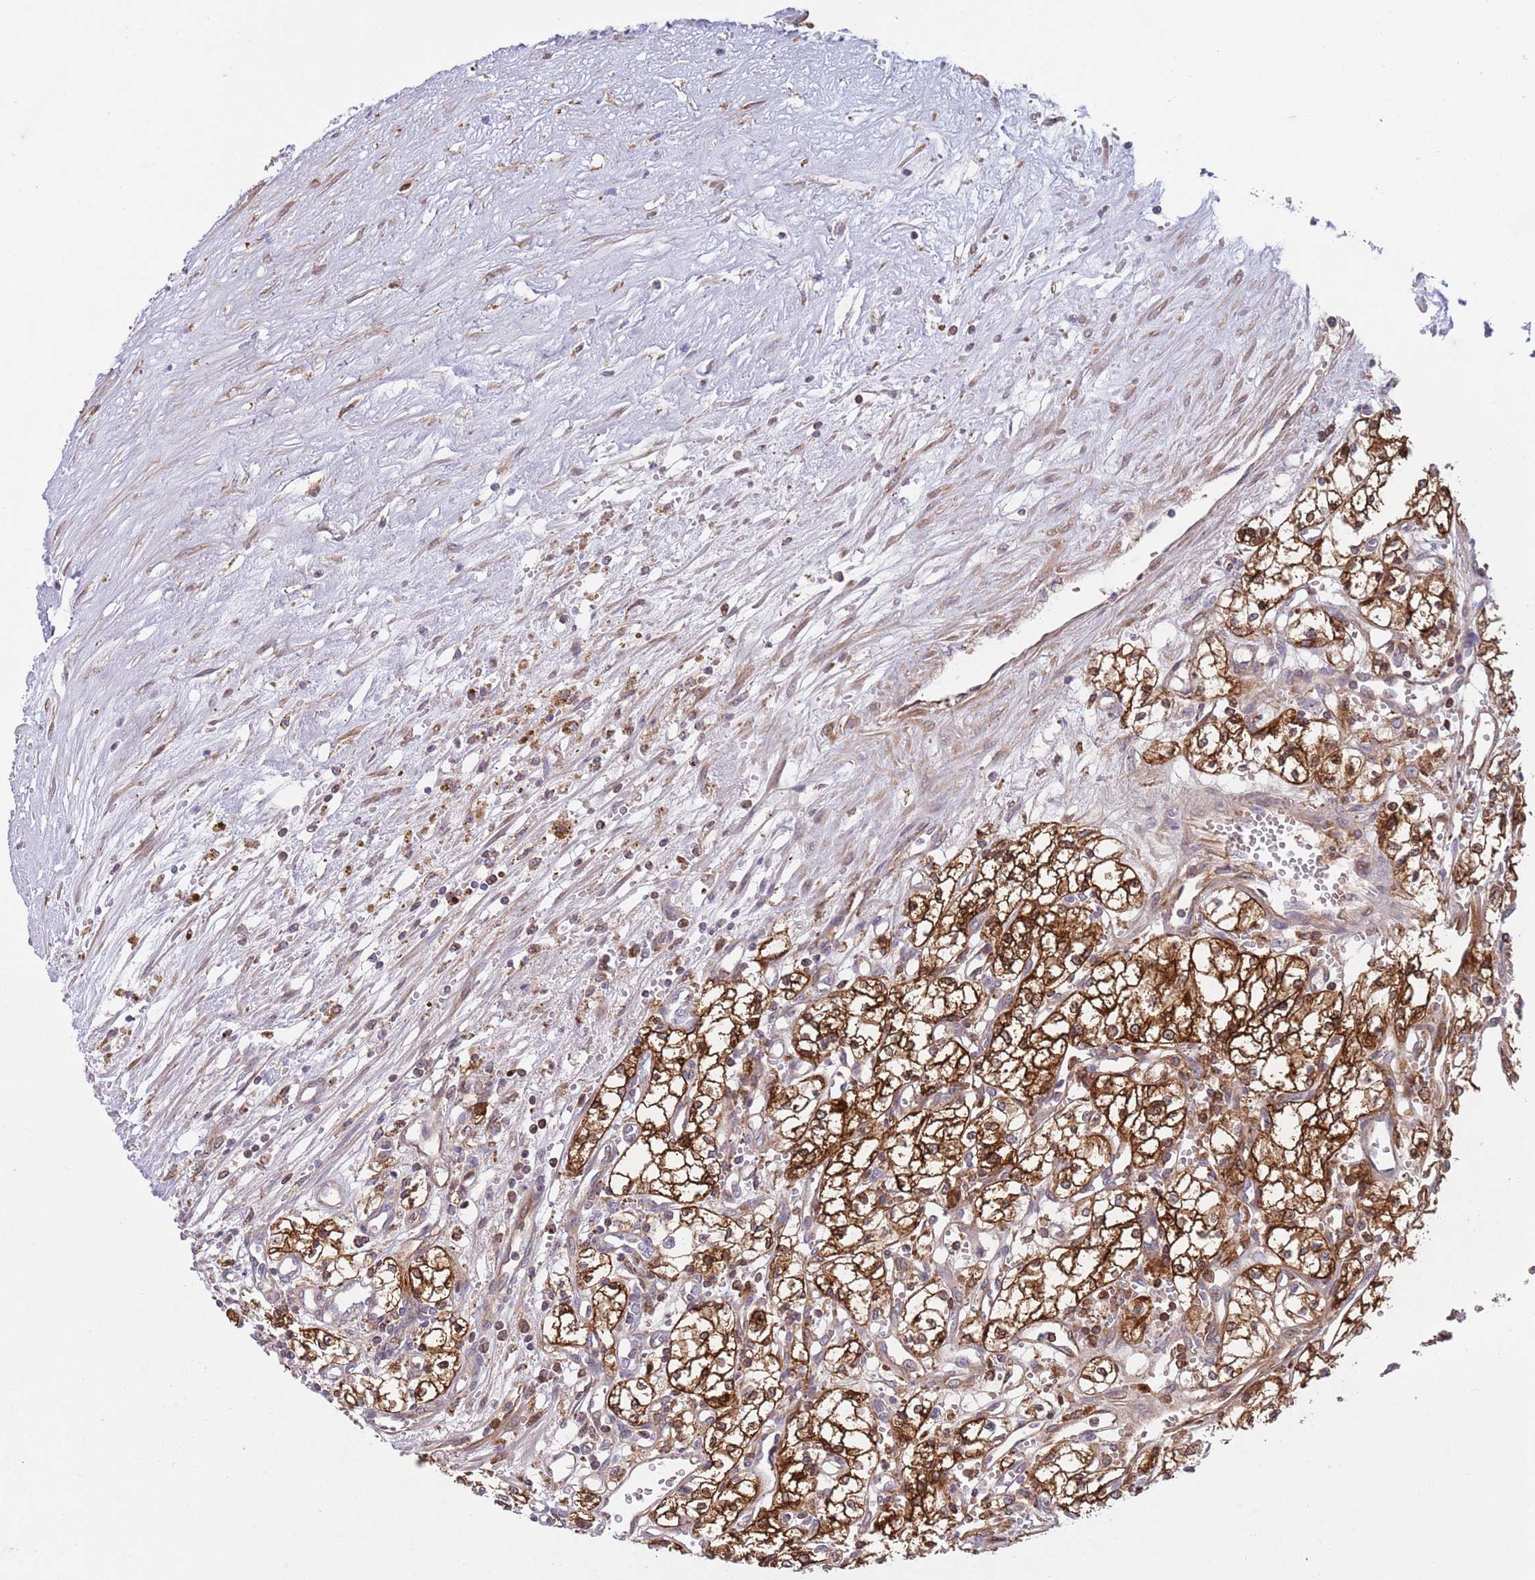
{"staining": {"intensity": "strong", "quantity": ">75%", "location": "cytoplasmic/membranous"}, "tissue": "renal cancer", "cell_type": "Tumor cells", "image_type": "cancer", "snomed": [{"axis": "morphology", "description": "Adenocarcinoma, NOS"}, {"axis": "topography", "description": "Kidney"}], "caption": "A micrograph of human renal cancer stained for a protein shows strong cytoplasmic/membranous brown staining in tumor cells.", "gene": "ZMYM5", "patient": {"sex": "male", "age": 59}}